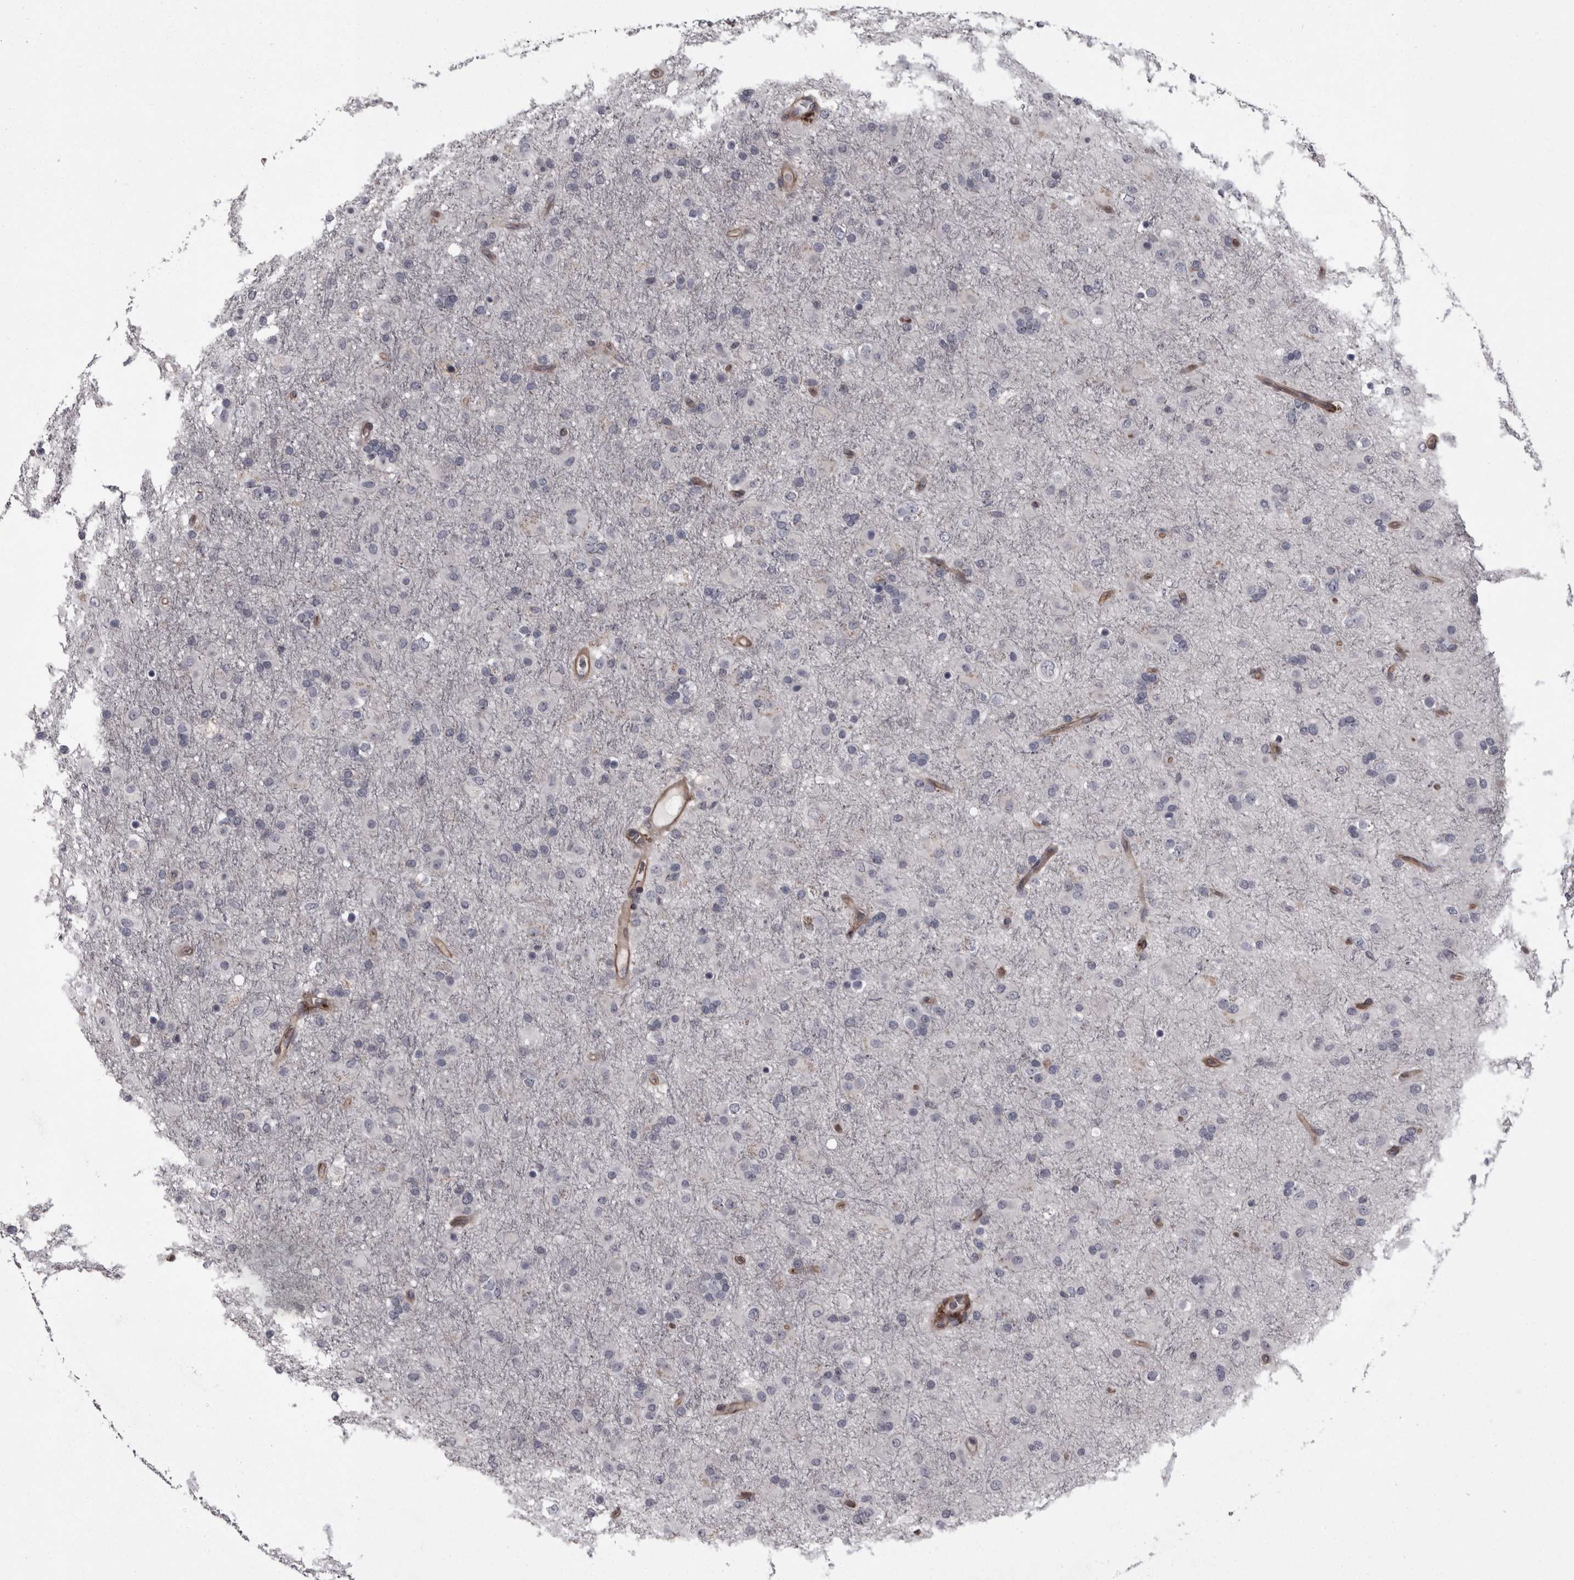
{"staining": {"intensity": "negative", "quantity": "none", "location": "none"}, "tissue": "glioma", "cell_type": "Tumor cells", "image_type": "cancer", "snomed": [{"axis": "morphology", "description": "Glioma, malignant, Low grade"}, {"axis": "topography", "description": "Brain"}], "caption": "Tumor cells show no significant protein expression in glioma.", "gene": "RSU1", "patient": {"sex": "male", "age": 65}}